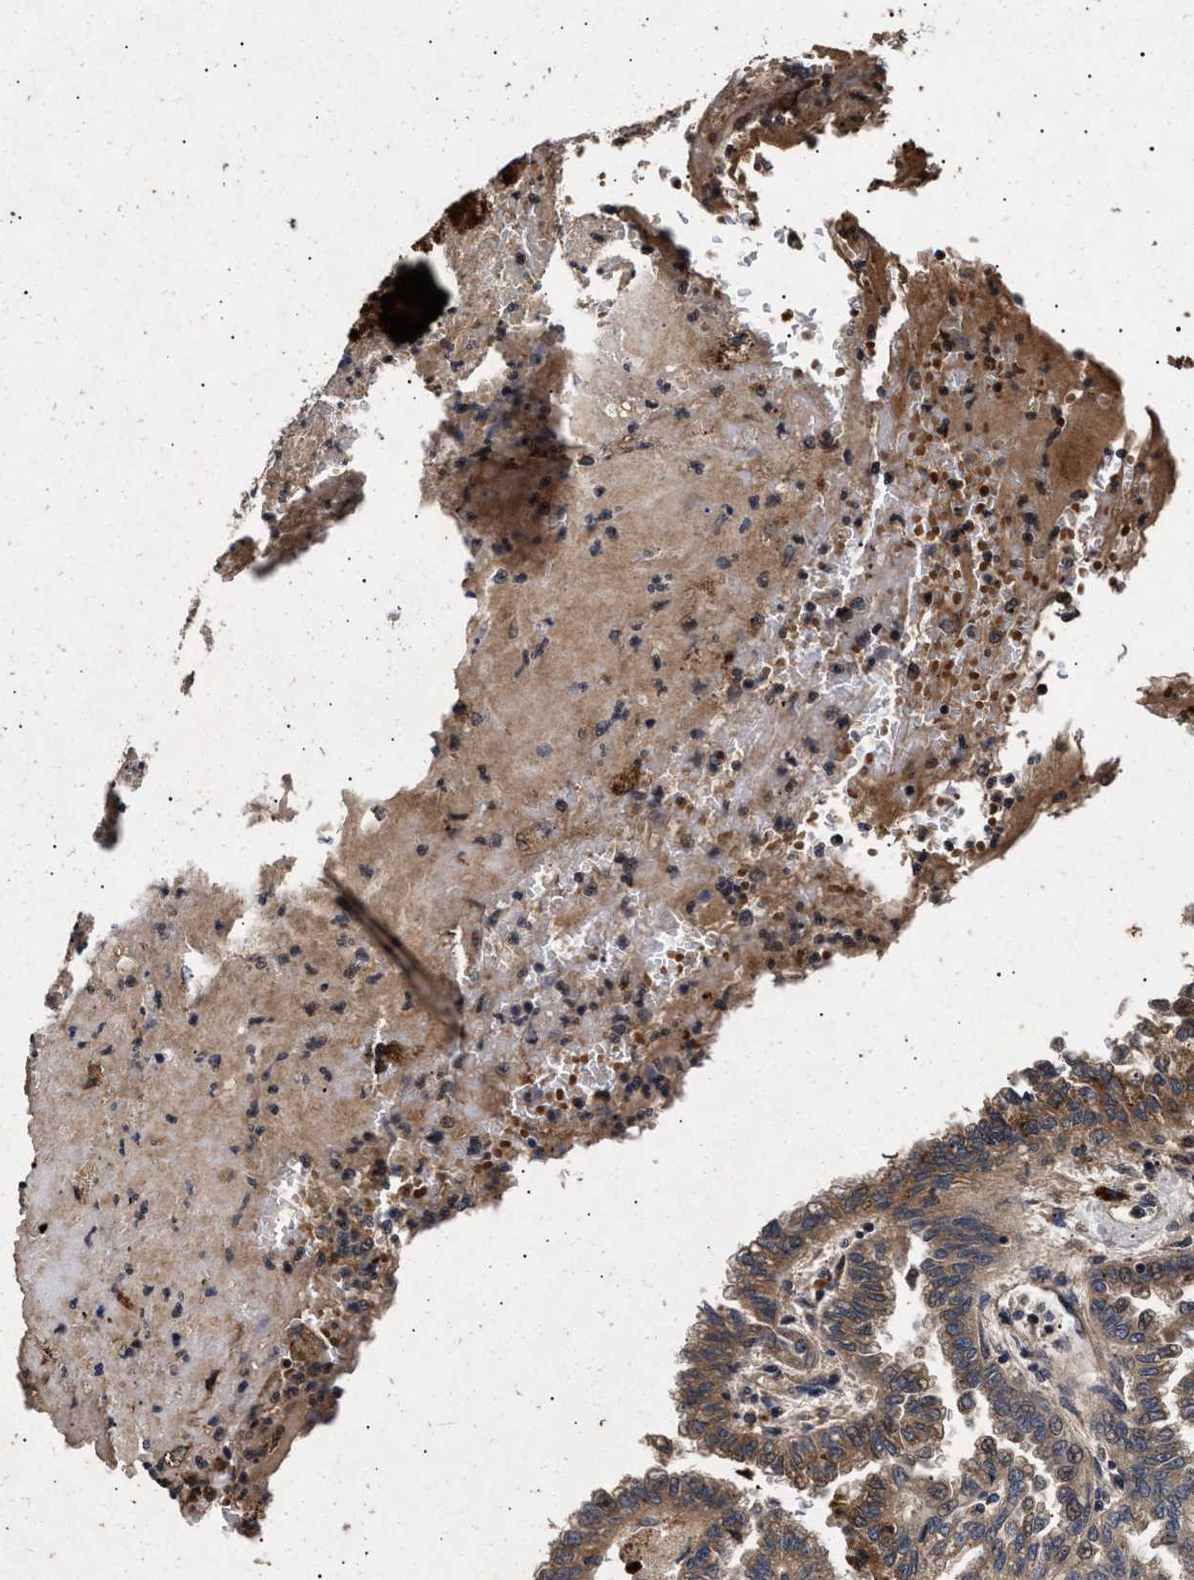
{"staining": {"intensity": "moderate", "quantity": ">75%", "location": "cytoplasmic/membranous"}, "tissue": "renal cancer", "cell_type": "Tumor cells", "image_type": "cancer", "snomed": [{"axis": "morphology", "description": "Inflammation, NOS"}, {"axis": "morphology", "description": "Adenocarcinoma, NOS"}, {"axis": "topography", "description": "Kidney"}], "caption": "Protein expression by immunohistochemistry (IHC) demonstrates moderate cytoplasmic/membranous expression in approximately >75% of tumor cells in renal cancer.", "gene": "ITGB5", "patient": {"sex": "male", "age": 68}}